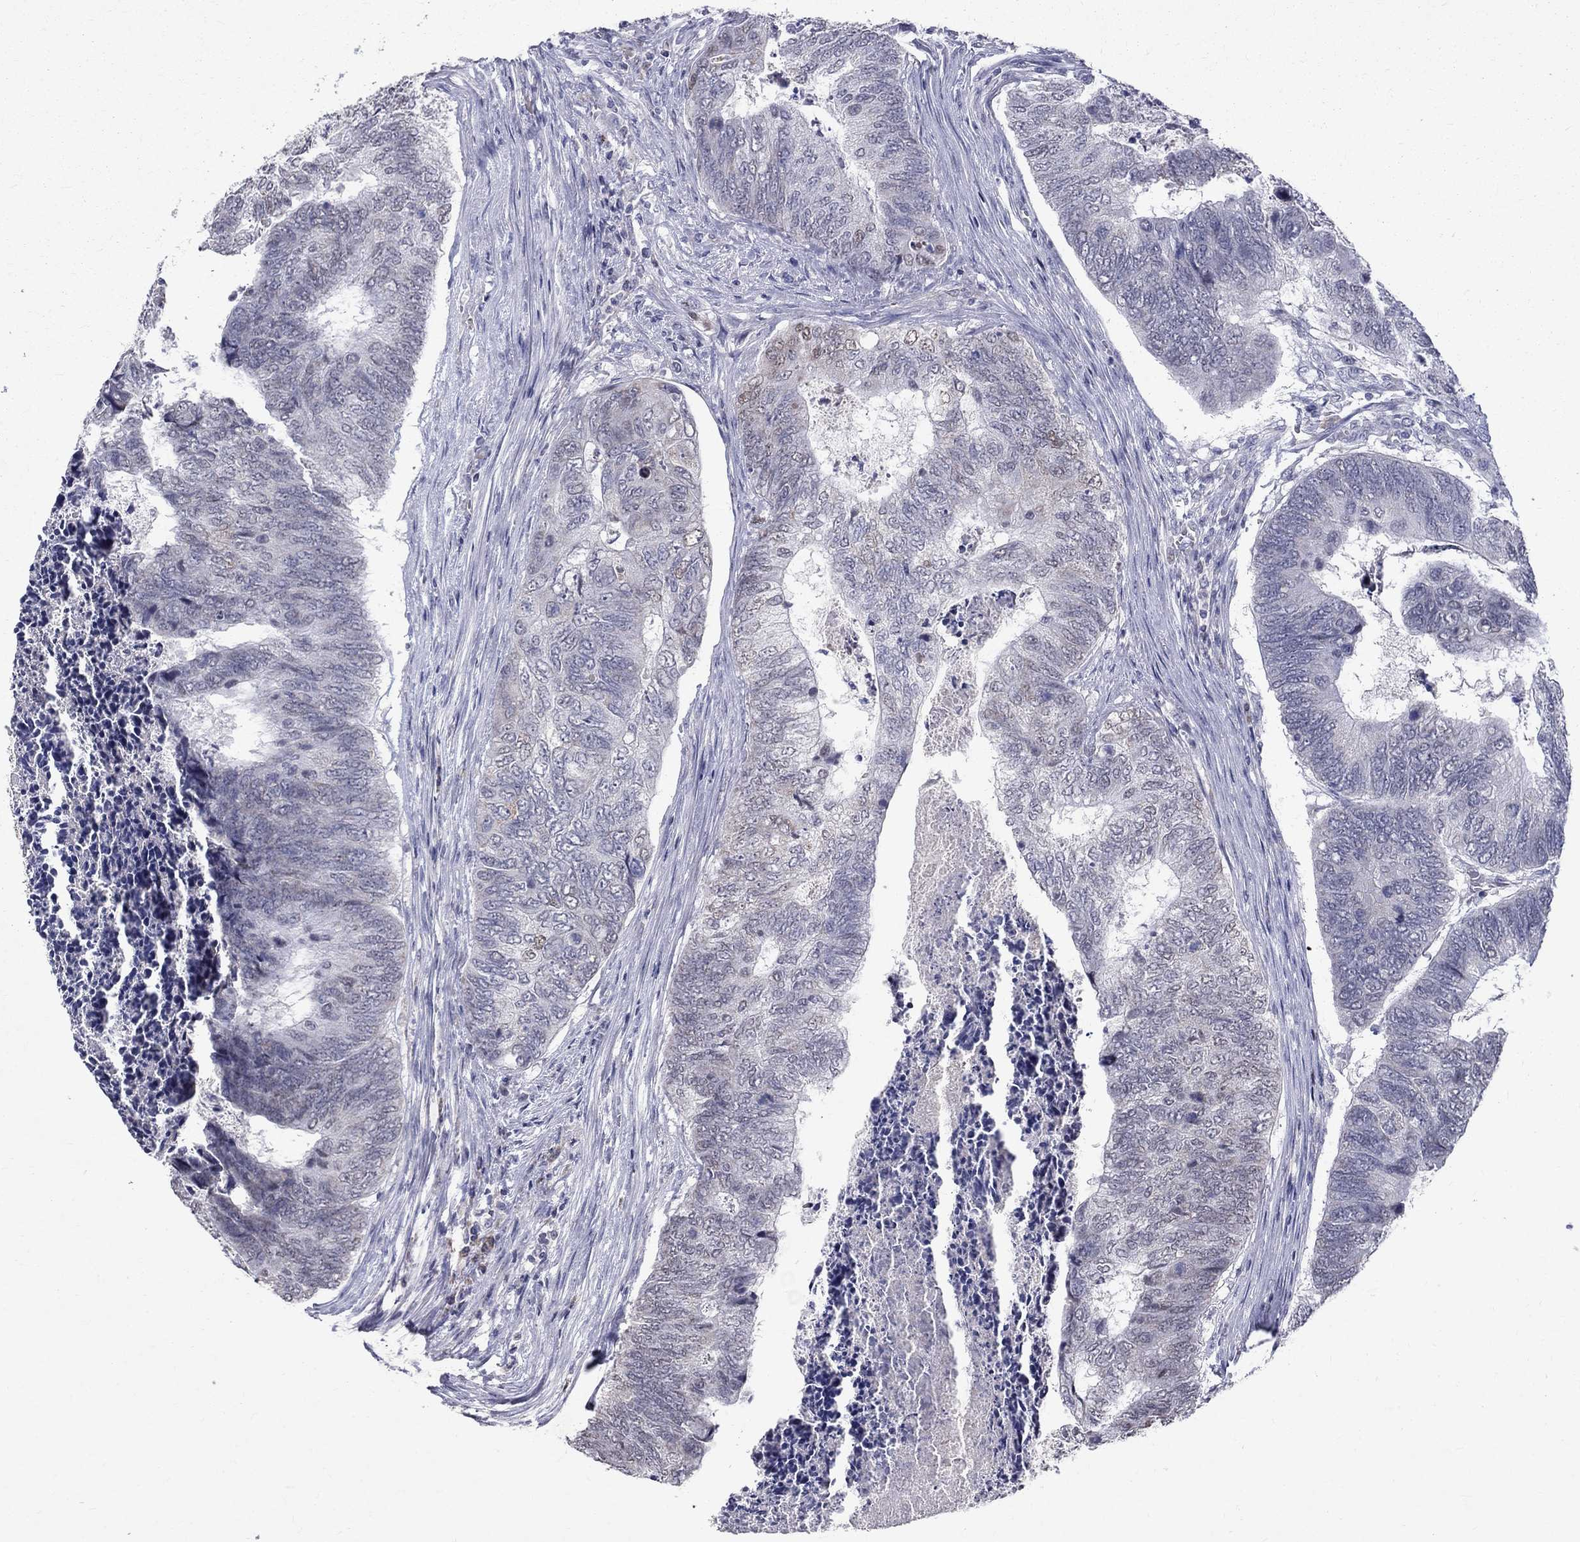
{"staining": {"intensity": "negative", "quantity": "none", "location": "none"}, "tissue": "colorectal cancer", "cell_type": "Tumor cells", "image_type": "cancer", "snomed": [{"axis": "morphology", "description": "Adenocarcinoma, NOS"}, {"axis": "topography", "description": "Colon"}], "caption": "IHC image of human colorectal adenocarcinoma stained for a protein (brown), which demonstrates no positivity in tumor cells. (DAB (3,3'-diaminobenzidine) immunohistochemistry, high magnification).", "gene": "SLC4A10", "patient": {"sex": "female", "age": 67}}